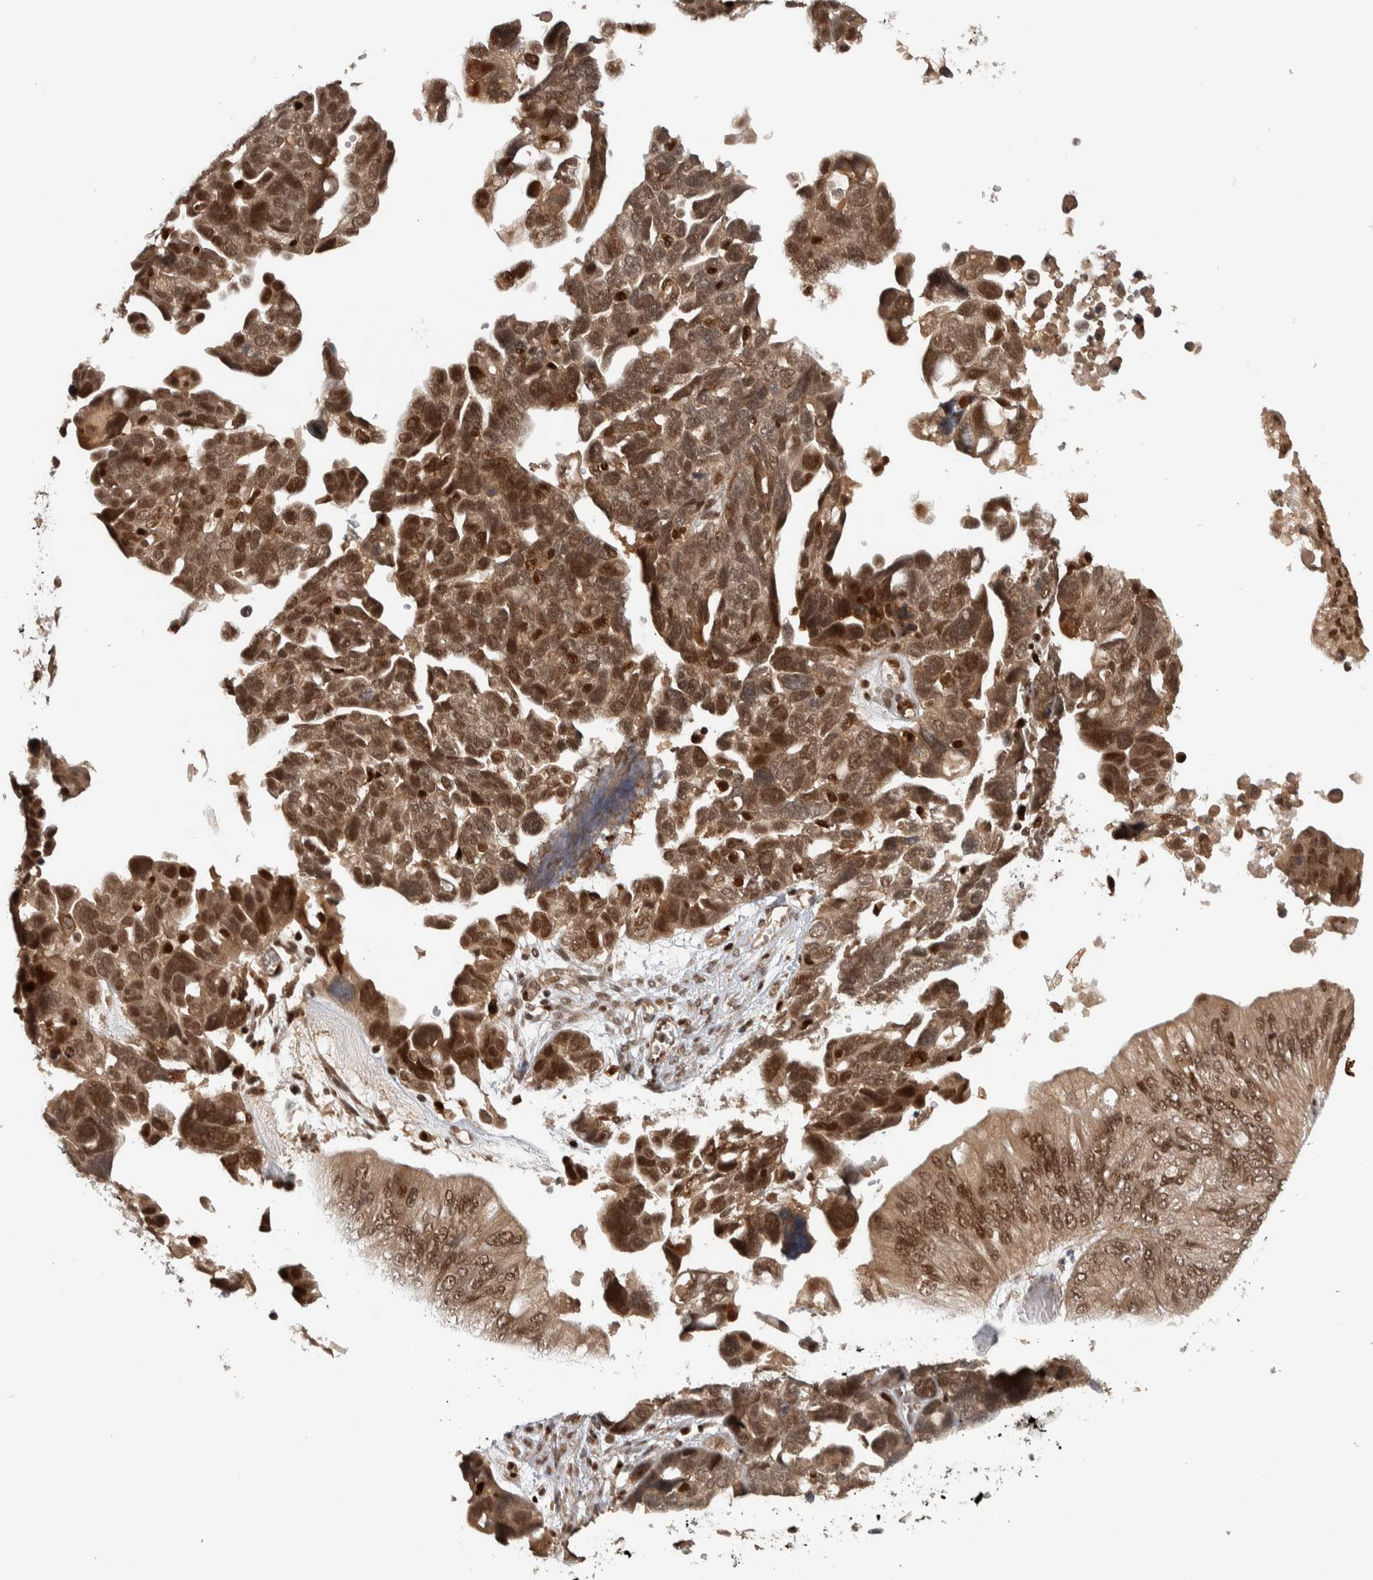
{"staining": {"intensity": "strong", "quantity": ">75%", "location": "cytoplasmic/membranous,nuclear"}, "tissue": "ovarian cancer", "cell_type": "Tumor cells", "image_type": "cancer", "snomed": [{"axis": "morphology", "description": "Cystadenocarcinoma, mucinous, NOS"}, {"axis": "topography", "description": "Ovary"}], "caption": "A photomicrograph showing strong cytoplasmic/membranous and nuclear staining in approximately >75% of tumor cells in ovarian cancer (mucinous cystadenocarcinoma), as visualized by brown immunohistochemical staining.", "gene": "RPS6KA4", "patient": {"sex": "female", "age": 61}}